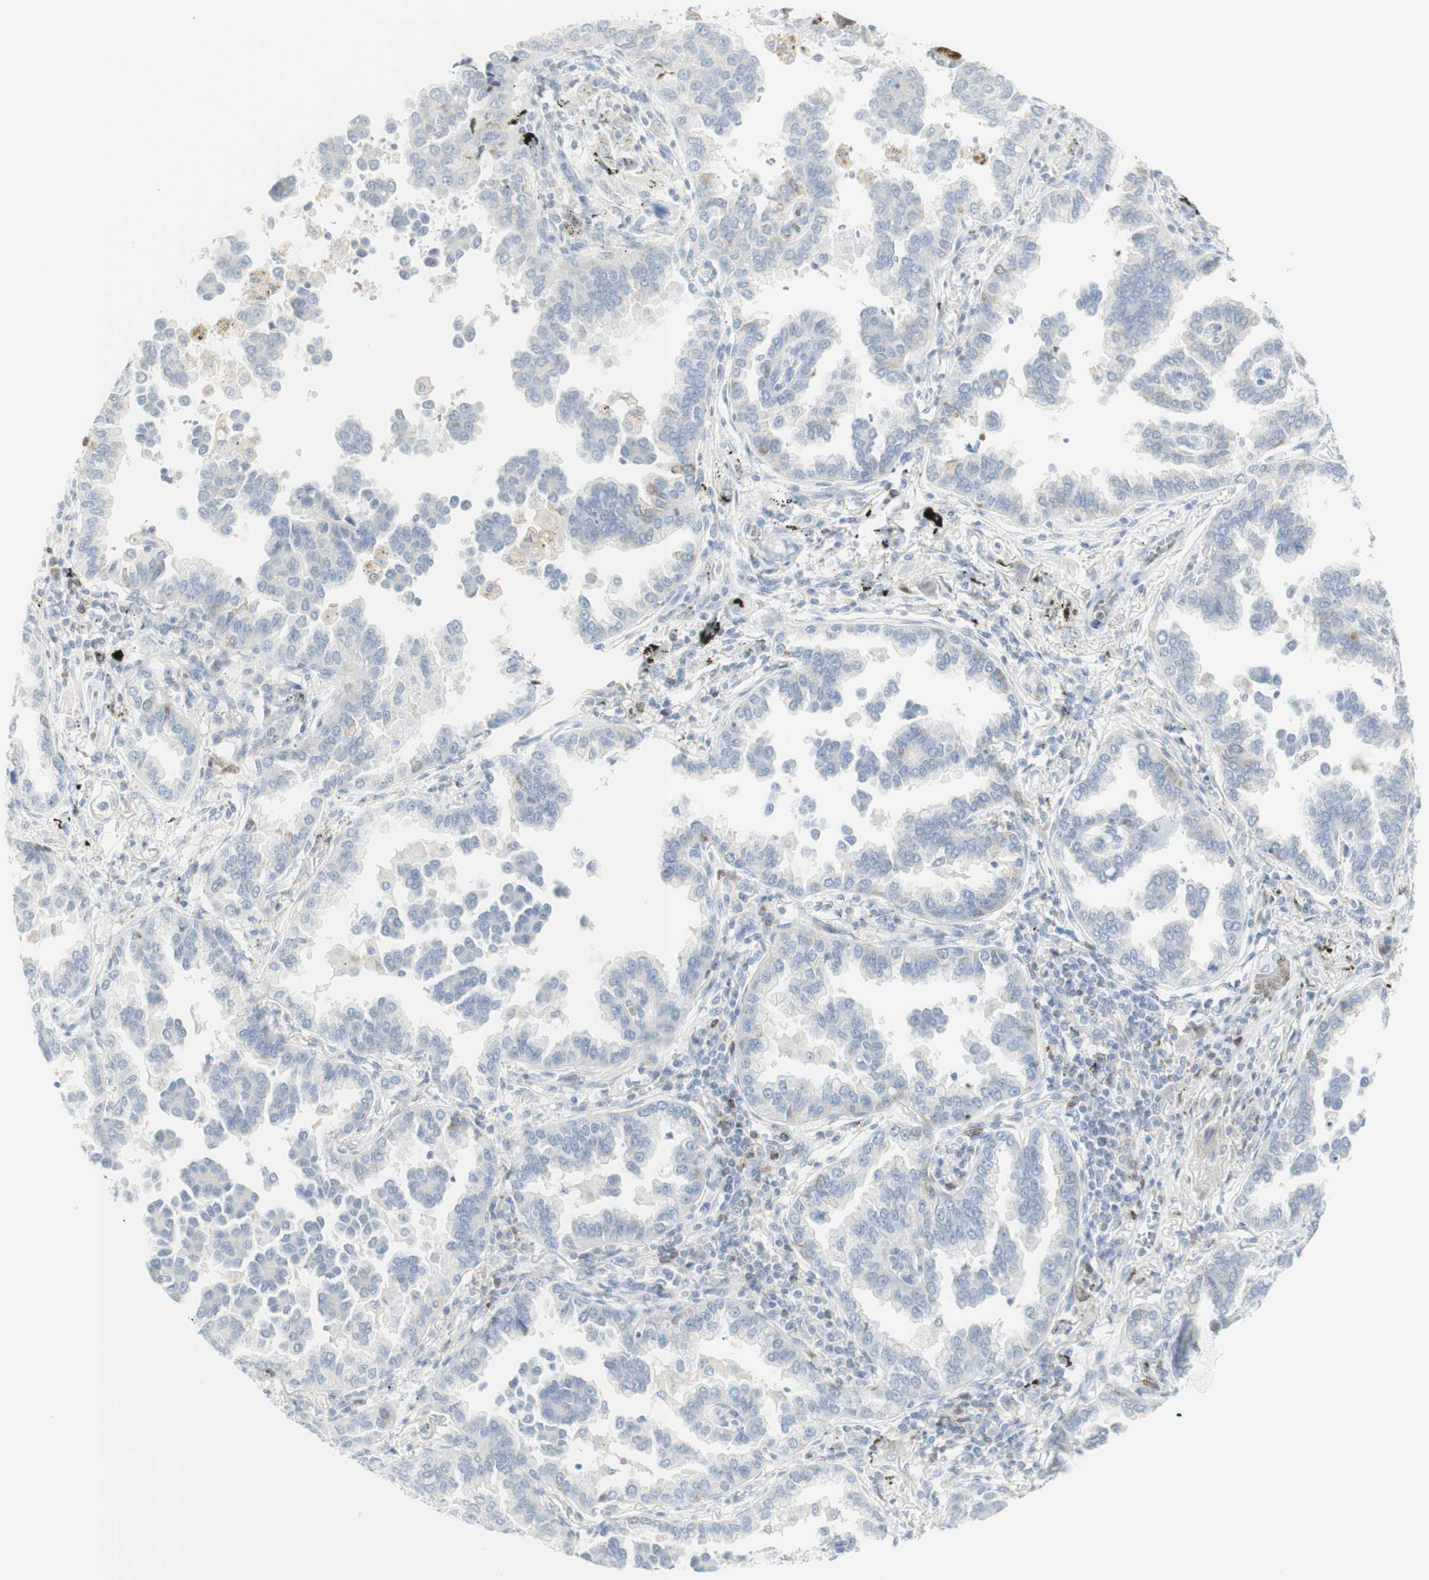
{"staining": {"intensity": "negative", "quantity": "none", "location": "none"}, "tissue": "lung cancer", "cell_type": "Tumor cells", "image_type": "cancer", "snomed": [{"axis": "morphology", "description": "Normal tissue, NOS"}, {"axis": "morphology", "description": "Adenocarcinoma, NOS"}, {"axis": "topography", "description": "Lung"}], "caption": "This is a micrograph of immunohistochemistry (IHC) staining of lung cancer (adenocarcinoma), which shows no staining in tumor cells.", "gene": "MDK", "patient": {"sex": "male", "age": 59}}